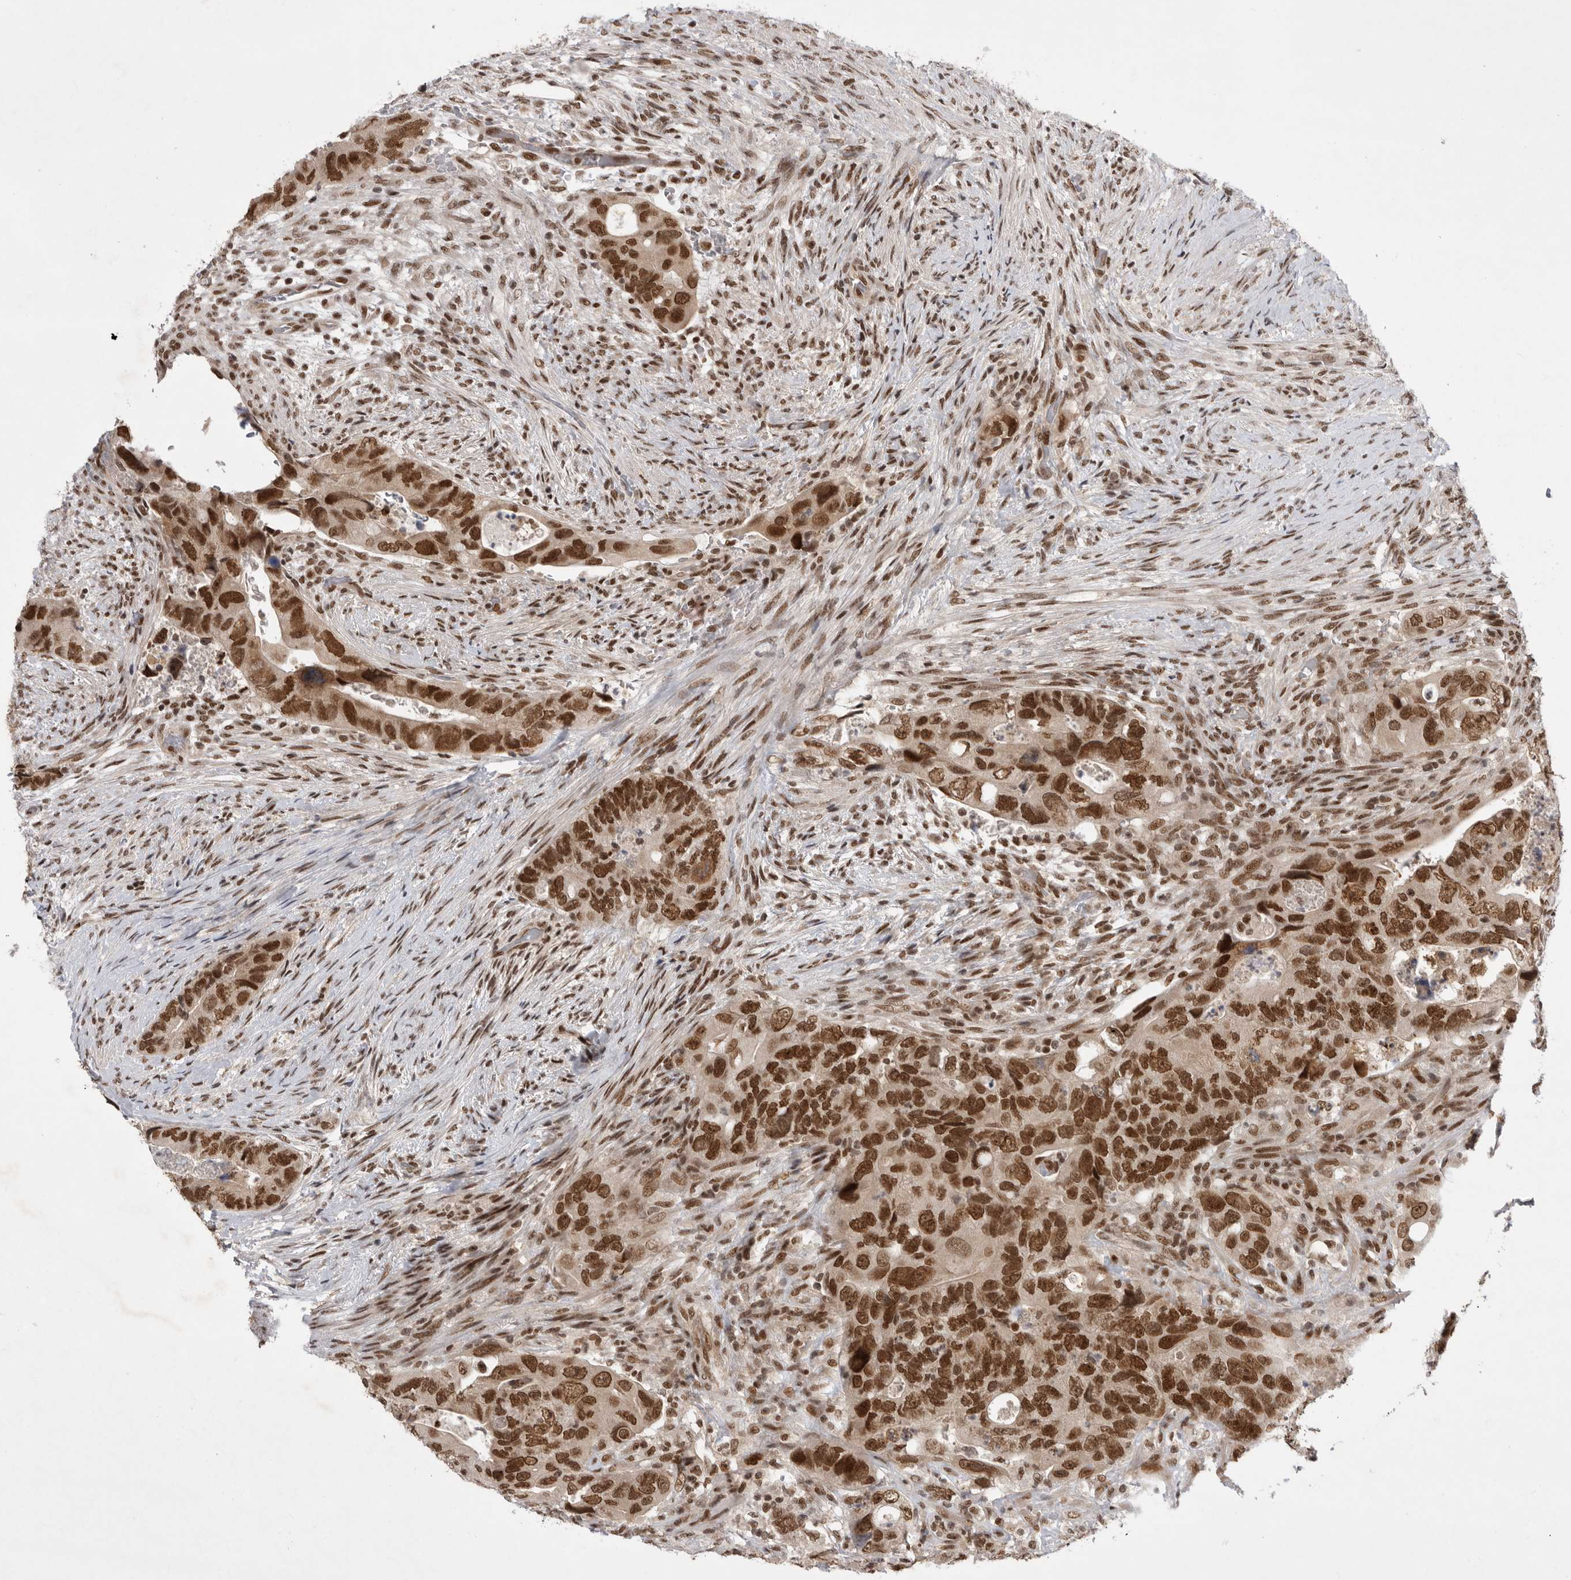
{"staining": {"intensity": "strong", "quantity": ">75%", "location": "nuclear"}, "tissue": "colorectal cancer", "cell_type": "Tumor cells", "image_type": "cancer", "snomed": [{"axis": "morphology", "description": "Adenocarcinoma, NOS"}, {"axis": "topography", "description": "Rectum"}], "caption": "This is an image of immunohistochemistry staining of colorectal cancer (adenocarcinoma), which shows strong positivity in the nuclear of tumor cells.", "gene": "ZNF830", "patient": {"sex": "male", "age": 63}}